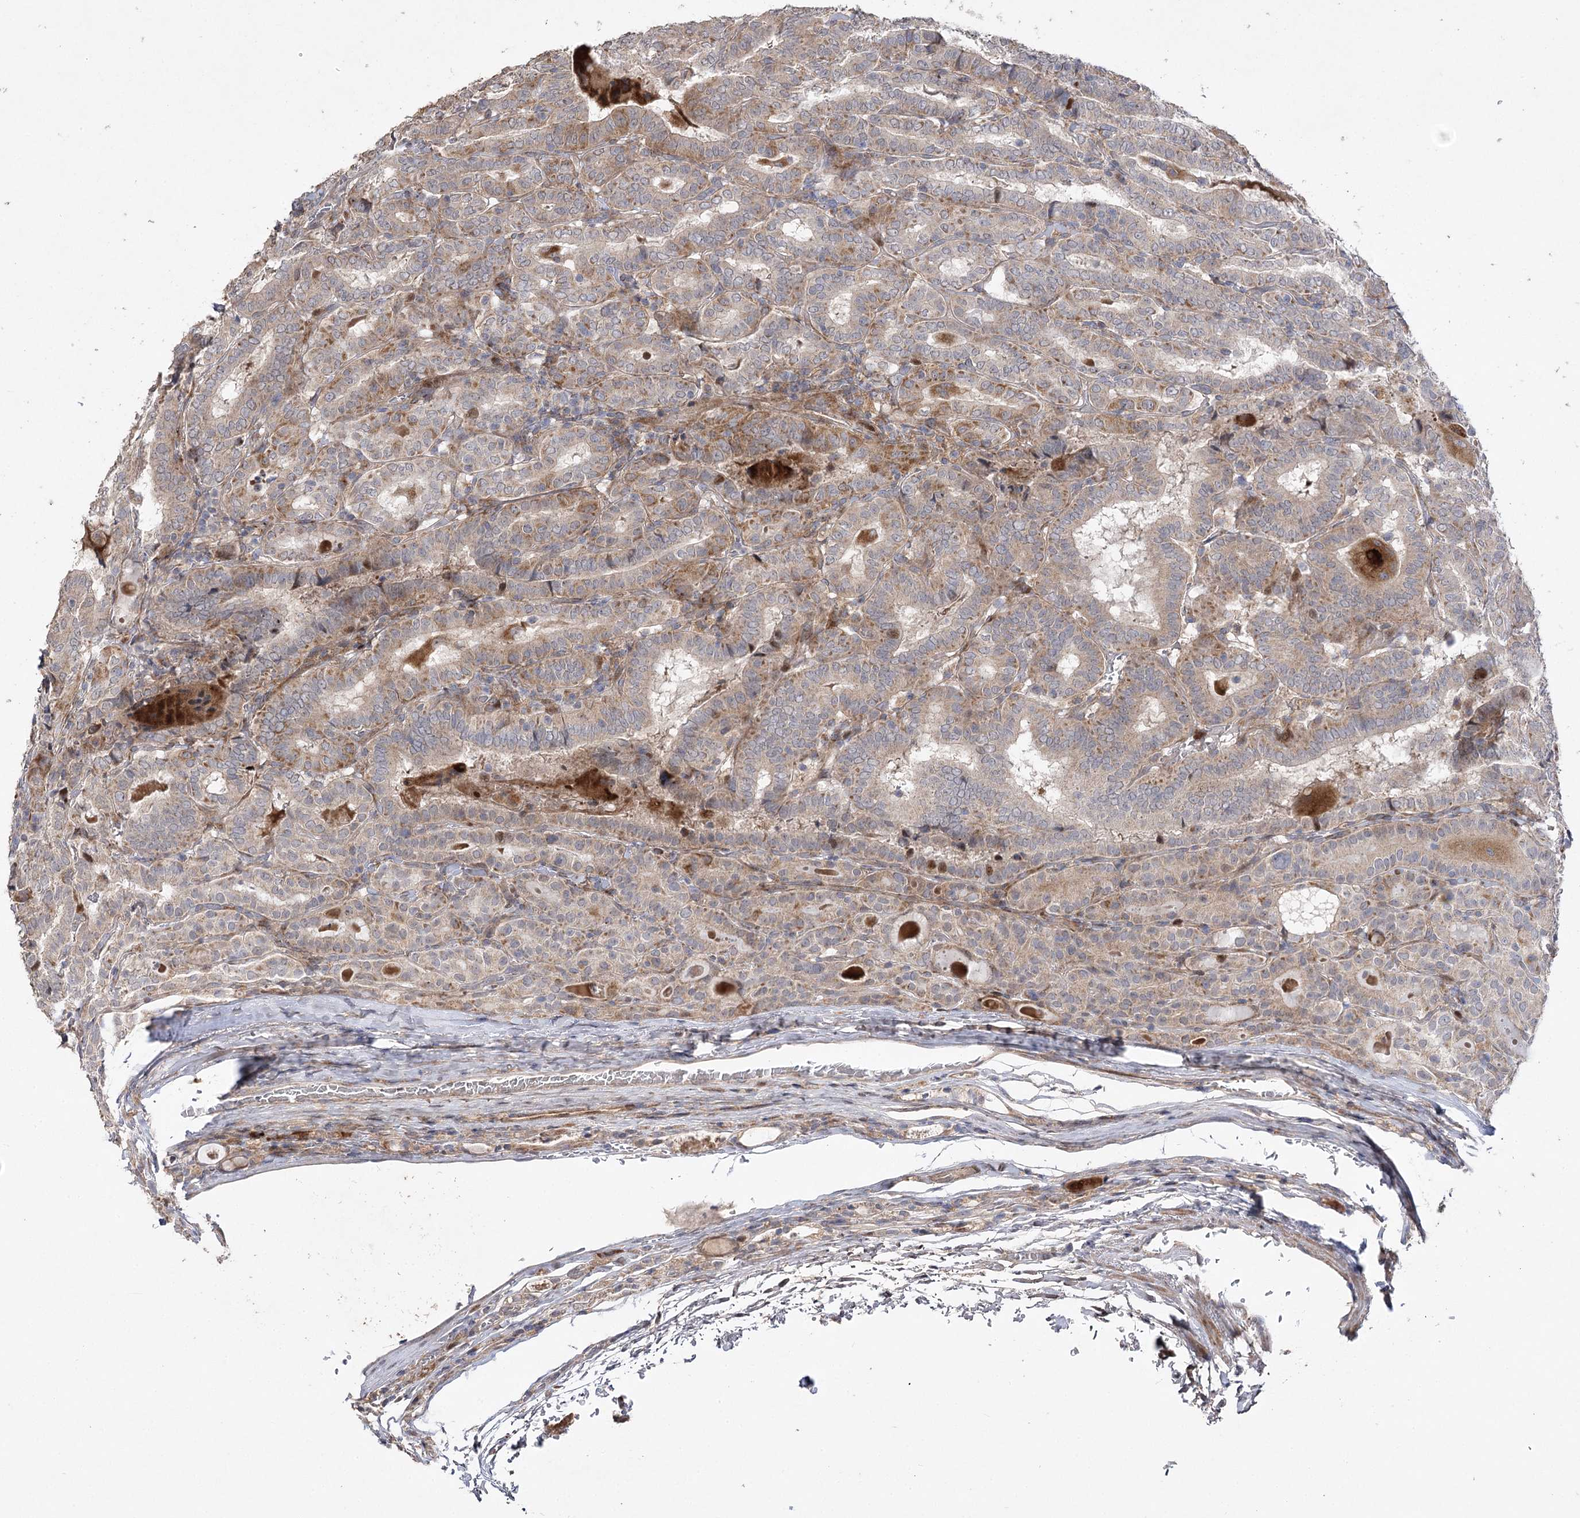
{"staining": {"intensity": "moderate", "quantity": ">75%", "location": "cytoplasmic/membranous"}, "tissue": "thyroid cancer", "cell_type": "Tumor cells", "image_type": "cancer", "snomed": [{"axis": "morphology", "description": "Papillary adenocarcinoma, NOS"}, {"axis": "topography", "description": "Thyroid gland"}], "caption": "High-magnification brightfield microscopy of thyroid papillary adenocarcinoma stained with DAB (brown) and counterstained with hematoxylin (blue). tumor cells exhibit moderate cytoplasmic/membranous expression is identified in approximately>75% of cells.", "gene": "OBSL1", "patient": {"sex": "female", "age": 72}}